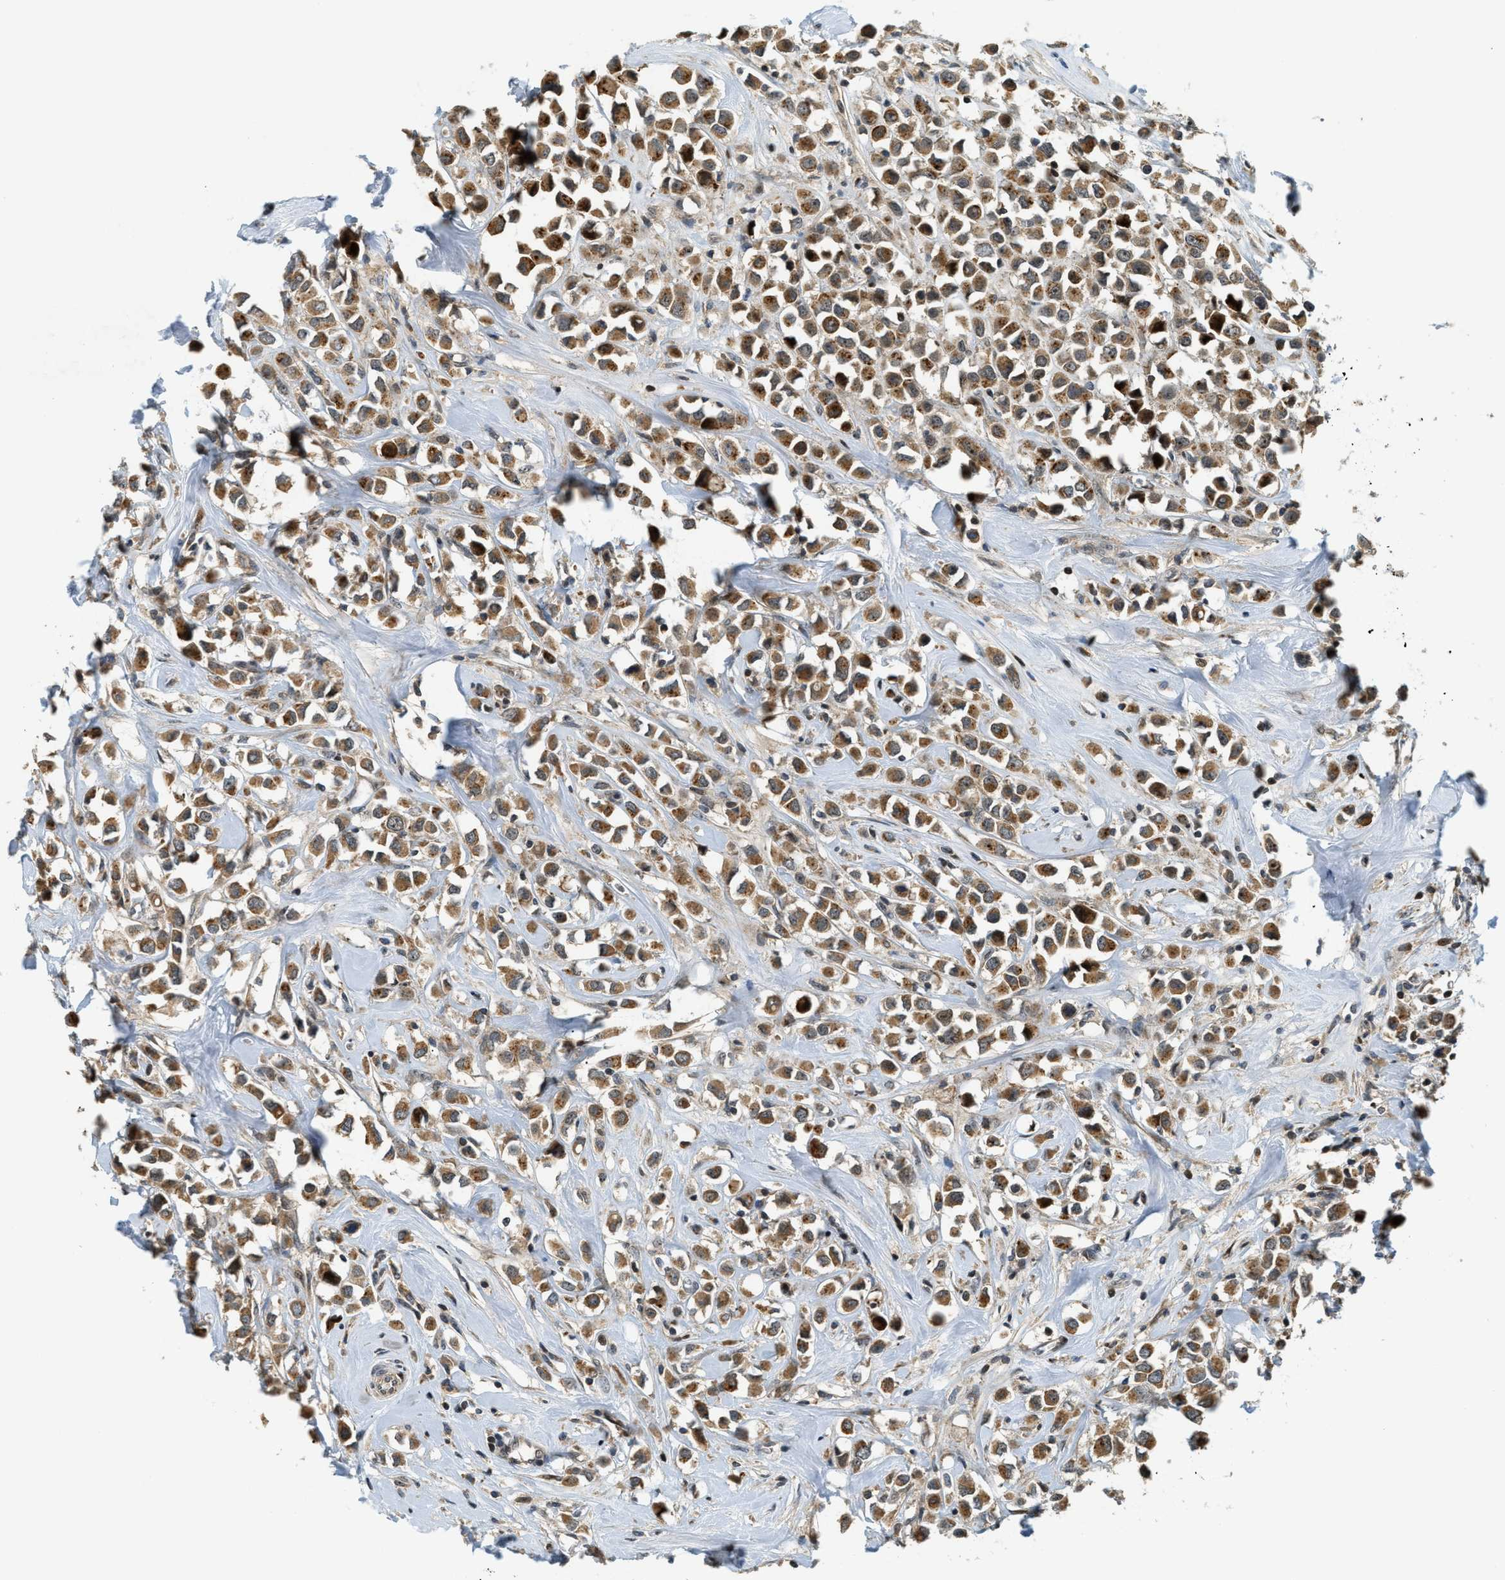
{"staining": {"intensity": "moderate", "quantity": ">75%", "location": "cytoplasmic/membranous"}, "tissue": "breast cancer", "cell_type": "Tumor cells", "image_type": "cancer", "snomed": [{"axis": "morphology", "description": "Duct carcinoma"}, {"axis": "topography", "description": "Breast"}], "caption": "This histopathology image reveals immunohistochemistry staining of human breast cancer, with medium moderate cytoplasmic/membranous positivity in about >75% of tumor cells.", "gene": "TRAPPC14", "patient": {"sex": "female", "age": 61}}